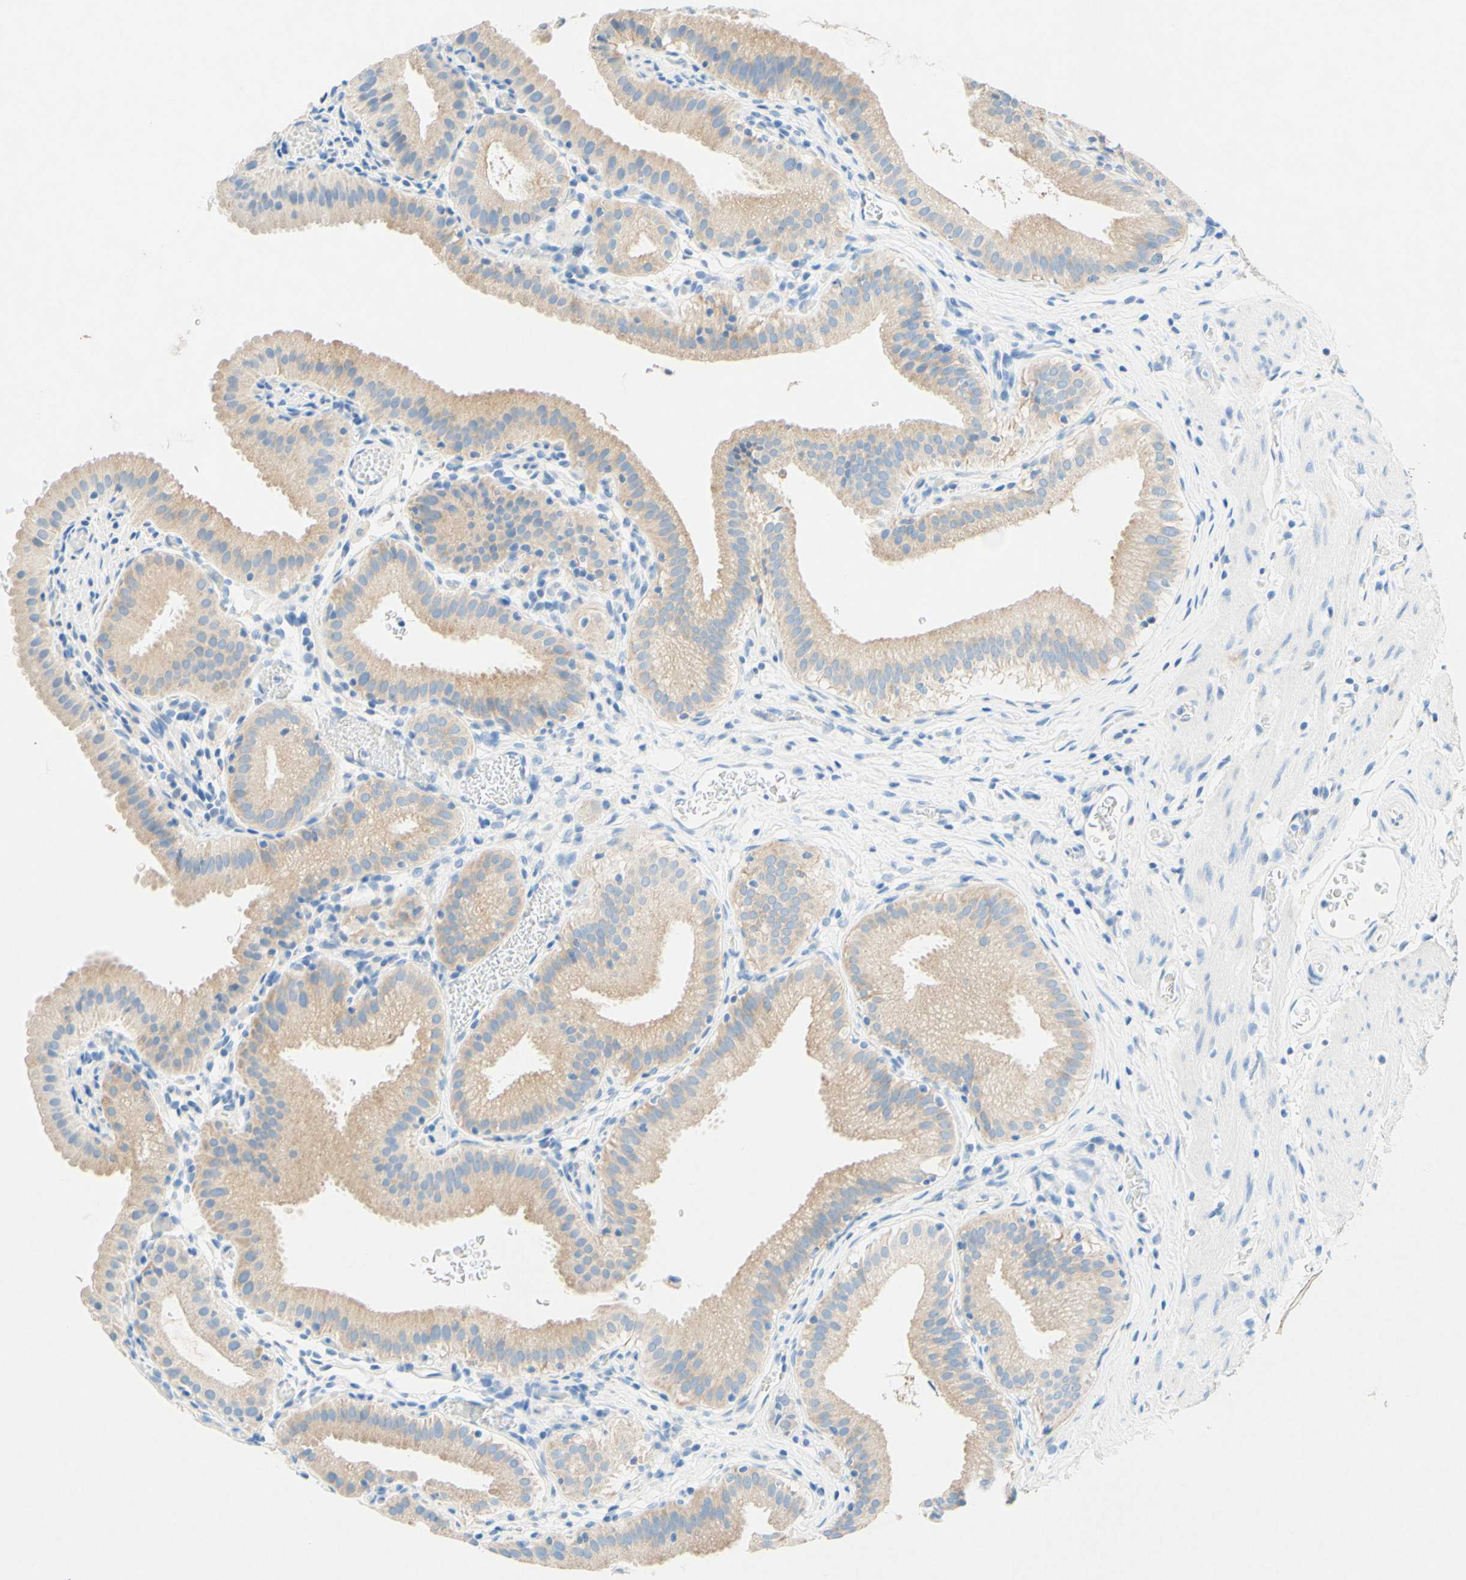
{"staining": {"intensity": "weak", "quantity": ">75%", "location": "cytoplasmic/membranous"}, "tissue": "gallbladder", "cell_type": "Glandular cells", "image_type": "normal", "snomed": [{"axis": "morphology", "description": "Normal tissue, NOS"}, {"axis": "topography", "description": "Gallbladder"}], "caption": "DAB immunohistochemical staining of unremarkable gallbladder displays weak cytoplasmic/membranous protein positivity in about >75% of glandular cells.", "gene": "SLC46A1", "patient": {"sex": "male", "age": 65}}